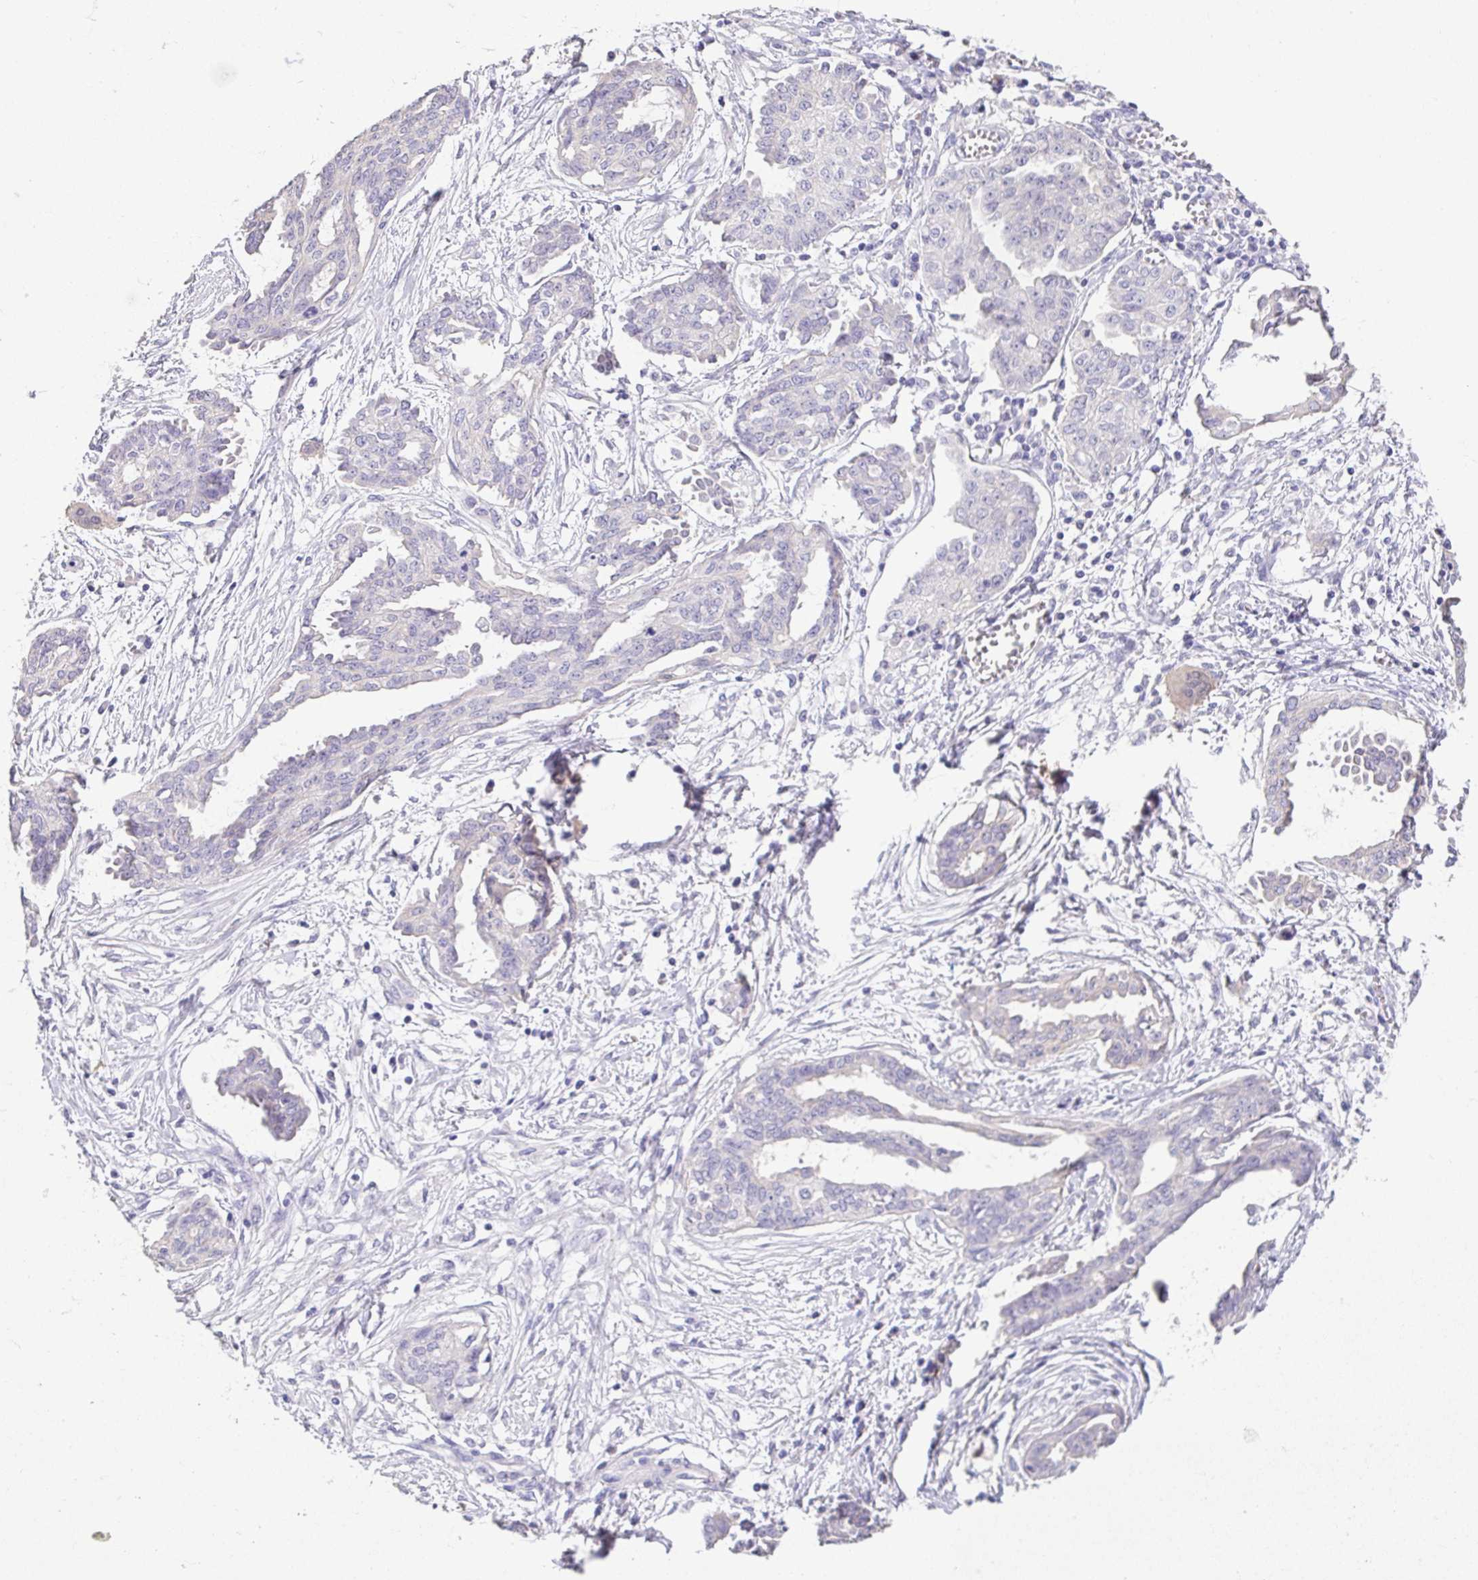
{"staining": {"intensity": "negative", "quantity": "none", "location": "none"}, "tissue": "ovarian cancer", "cell_type": "Tumor cells", "image_type": "cancer", "snomed": [{"axis": "morphology", "description": "Cystadenocarcinoma, serous, NOS"}, {"axis": "topography", "description": "Ovary"}], "caption": "DAB immunohistochemical staining of ovarian cancer exhibits no significant positivity in tumor cells.", "gene": "FABP3", "patient": {"sex": "female", "age": 71}}